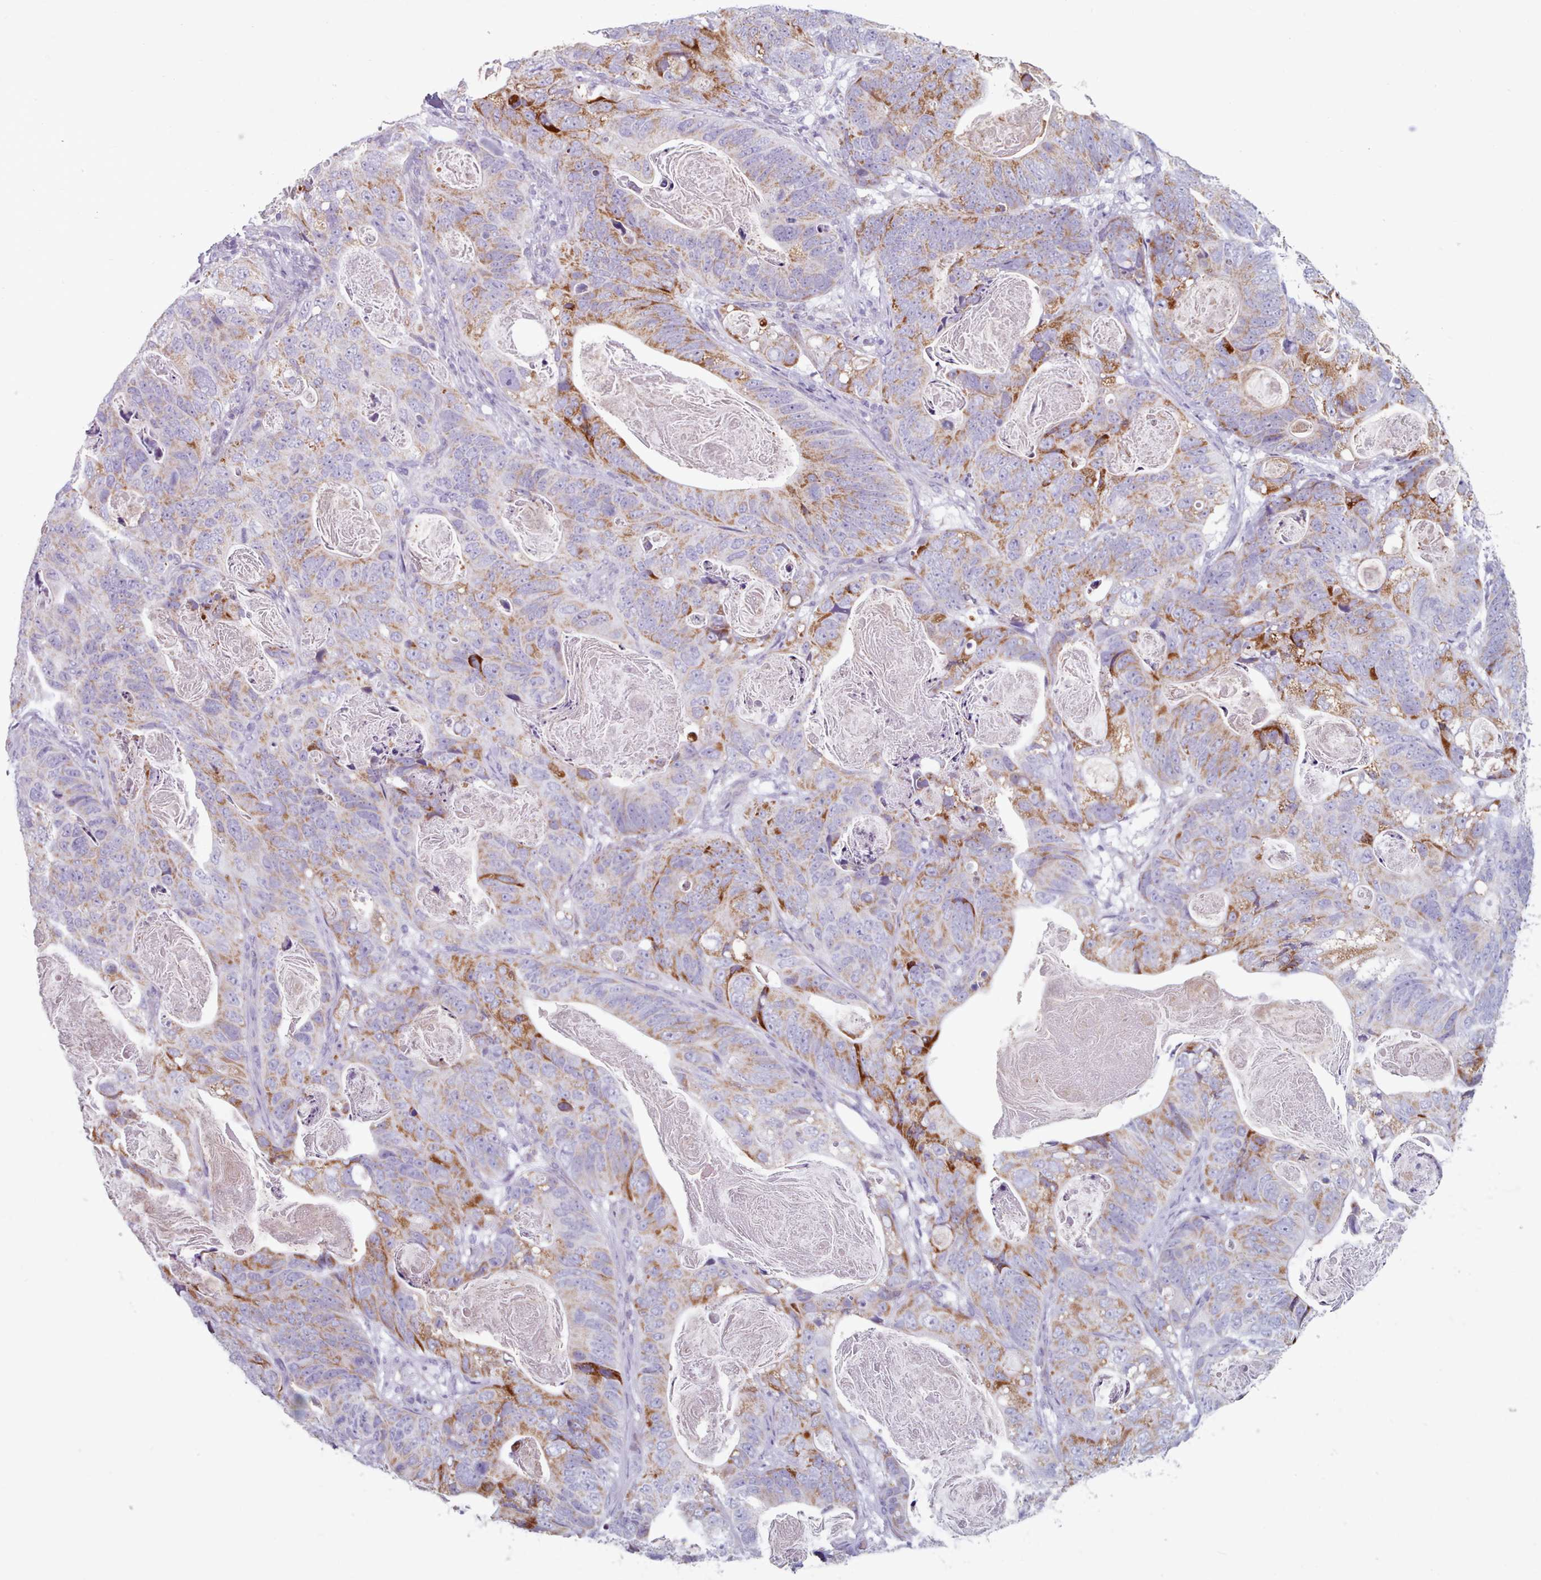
{"staining": {"intensity": "moderate", "quantity": "25%-75%", "location": "cytoplasmic/membranous"}, "tissue": "stomach cancer", "cell_type": "Tumor cells", "image_type": "cancer", "snomed": [{"axis": "morphology", "description": "Normal tissue, NOS"}, {"axis": "morphology", "description": "Adenocarcinoma, NOS"}, {"axis": "topography", "description": "Stomach"}], "caption": "A high-resolution micrograph shows immunohistochemistry staining of stomach cancer (adenocarcinoma), which shows moderate cytoplasmic/membranous staining in approximately 25%-75% of tumor cells.", "gene": "FAM170B", "patient": {"sex": "female", "age": 89}}